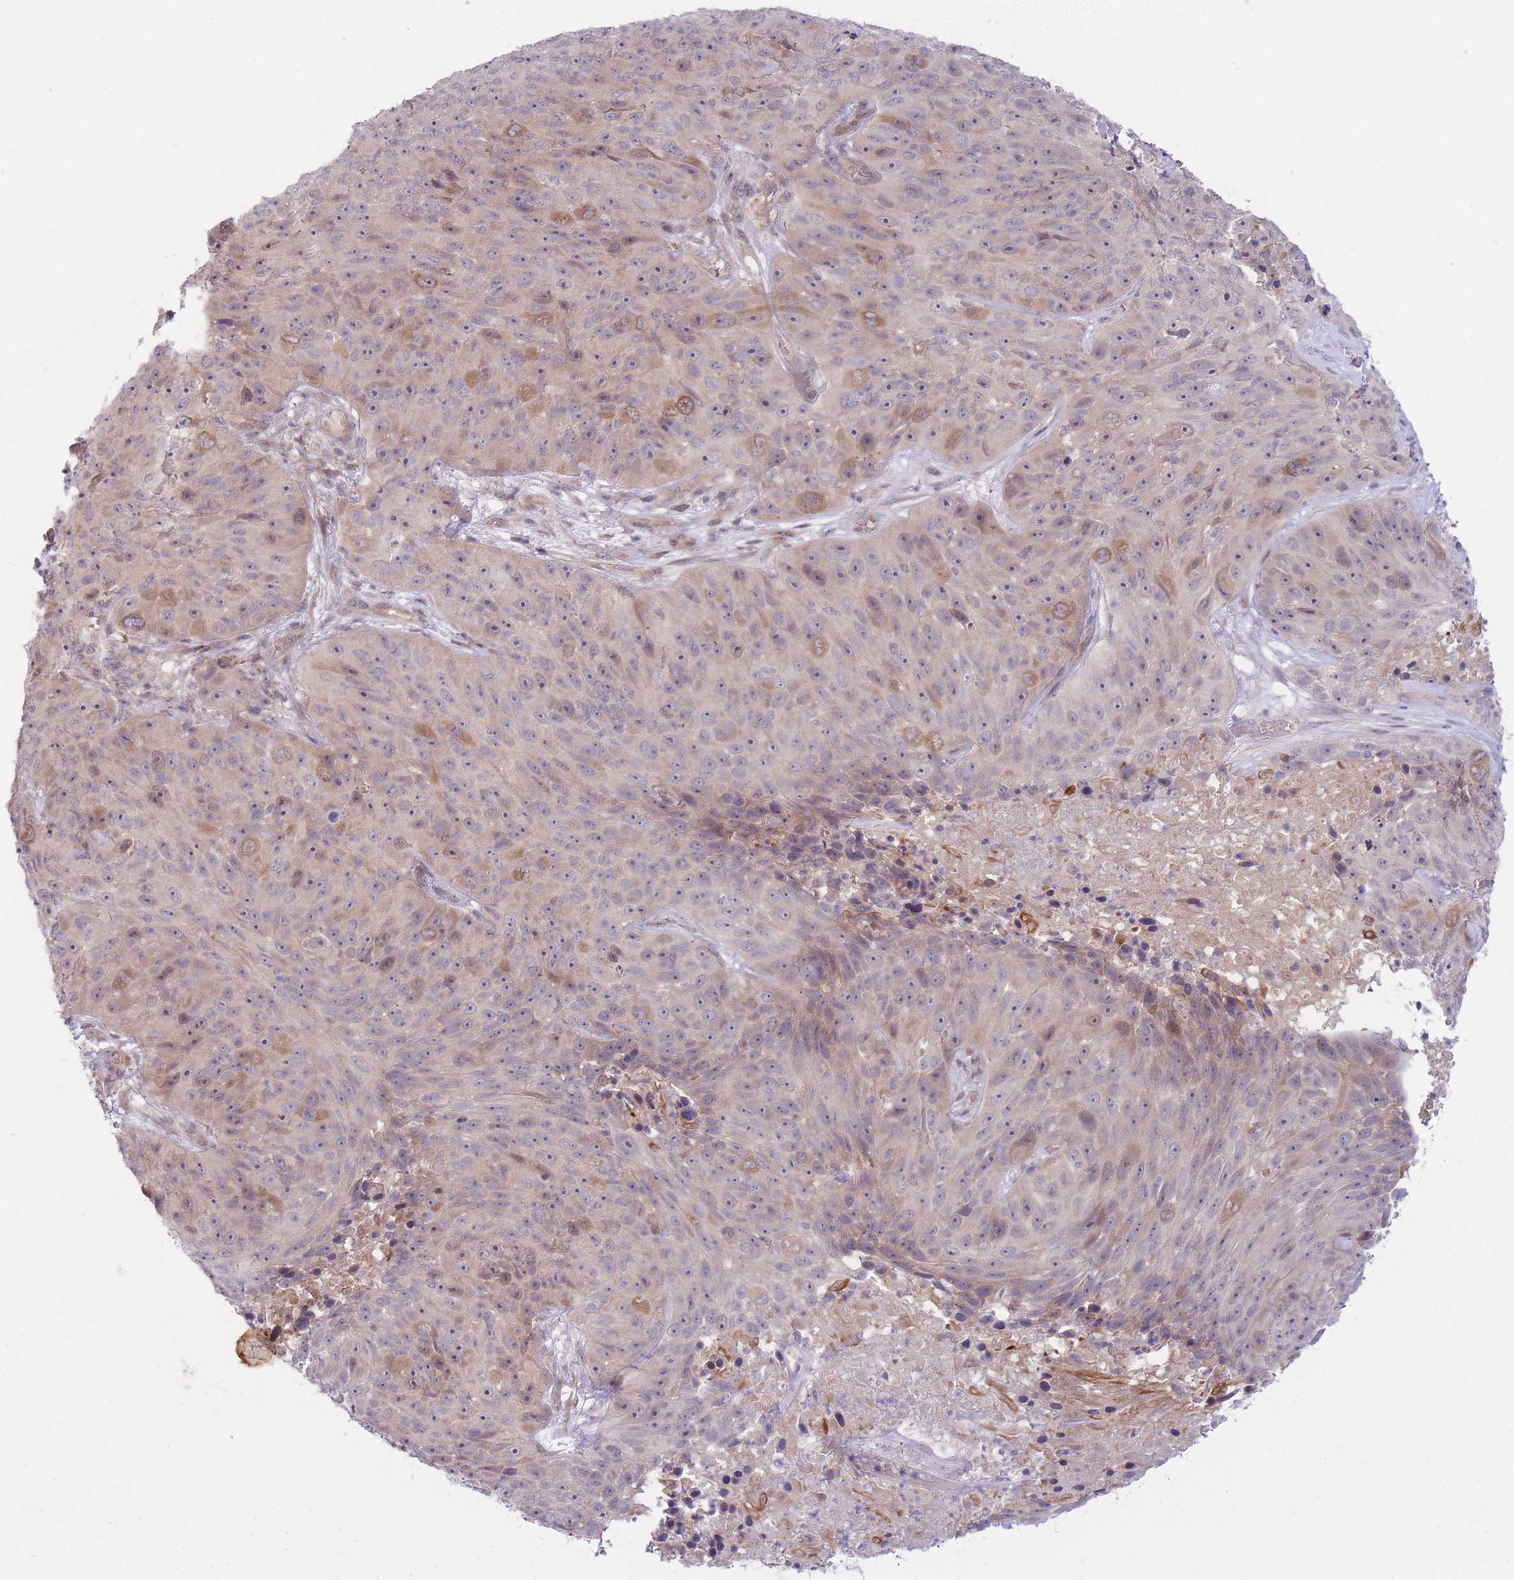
{"staining": {"intensity": "moderate", "quantity": "25%-75%", "location": "cytoplasmic/membranous"}, "tissue": "skin cancer", "cell_type": "Tumor cells", "image_type": "cancer", "snomed": [{"axis": "morphology", "description": "Squamous cell carcinoma, NOS"}, {"axis": "topography", "description": "Skin"}], "caption": "High-power microscopy captured an IHC photomicrograph of squamous cell carcinoma (skin), revealing moderate cytoplasmic/membranous staining in about 25%-75% of tumor cells.", "gene": "CDC25B", "patient": {"sex": "female", "age": 87}}